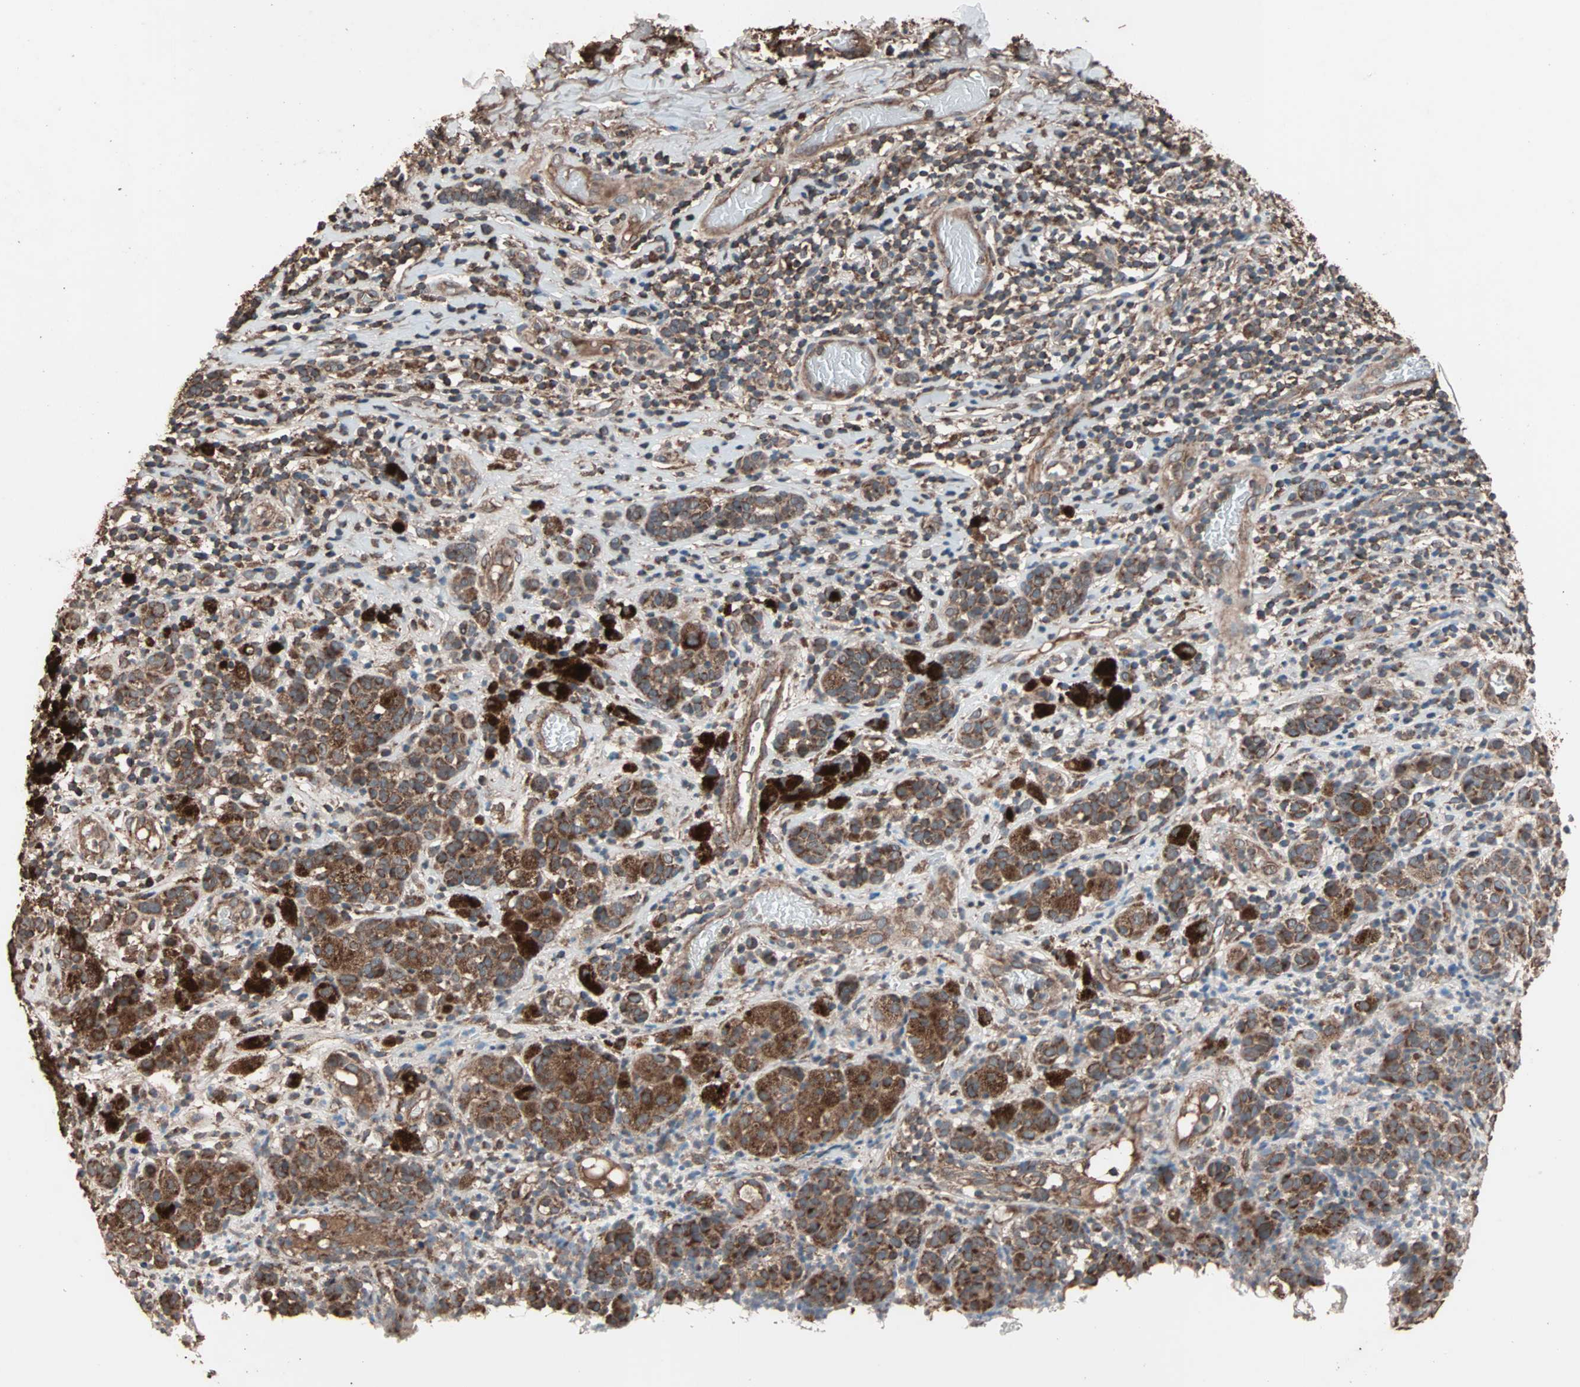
{"staining": {"intensity": "strong", "quantity": ">75%", "location": "cytoplasmic/membranous"}, "tissue": "melanoma", "cell_type": "Tumor cells", "image_type": "cancer", "snomed": [{"axis": "morphology", "description": "Malignant melanoma, NOS"}, {"axis": "topography", "description": "Skin"}], "caption": "The histopathology image exhibits staining of melanoma, revealing strong cytoplasmic/membranous protein expression (brown color) within tumor cells.", "gene": "MRPL2", "patient": {"sex": "male", "age": 64}}